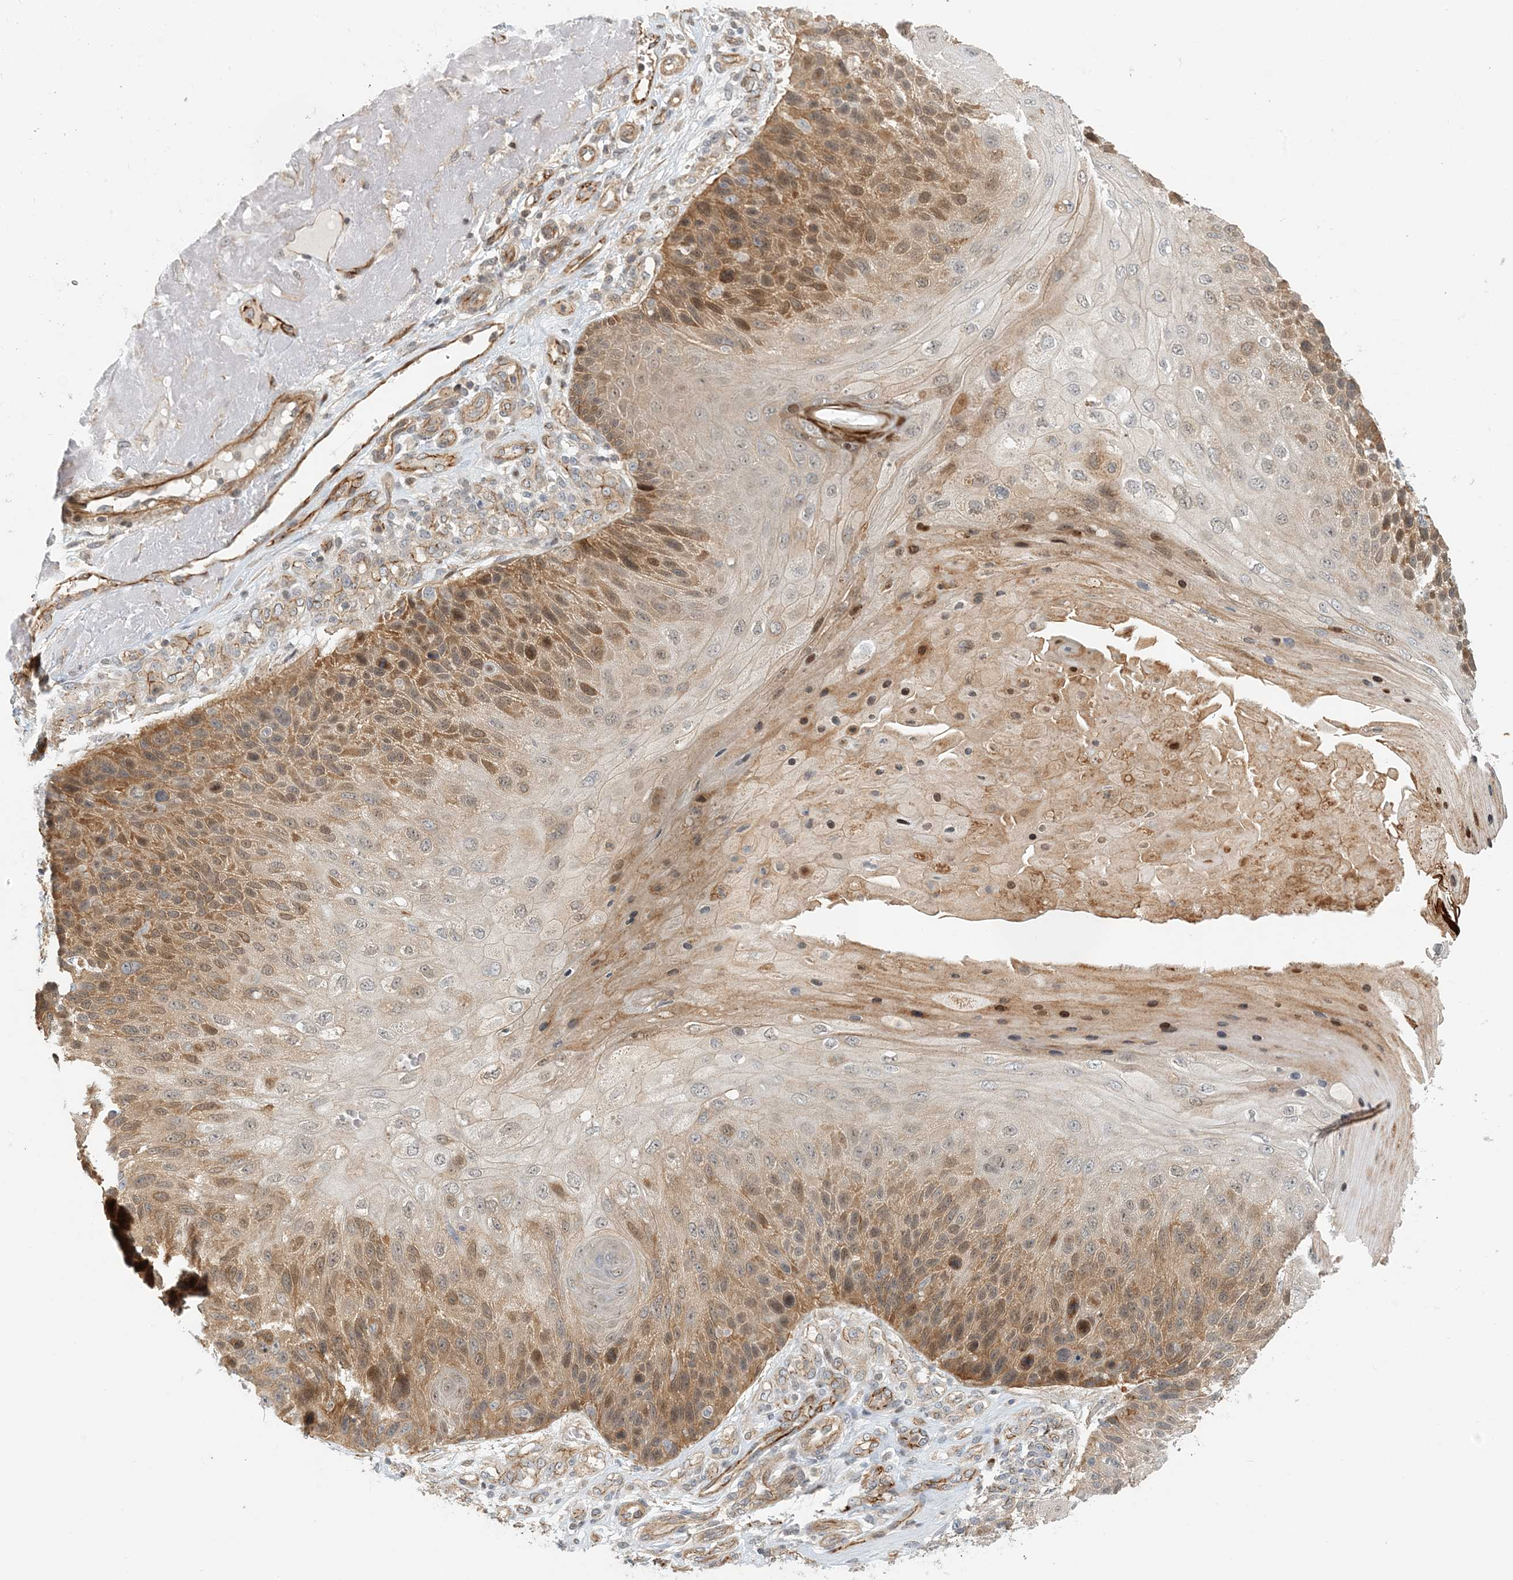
{"staining": {"intensity": "moderate", "quantity": "25%-75%", "location": "cytoplasmic/membranous,nuclear"}, "tissue": "skin cancer", "cell_type": "Tumor cells", "image_type": "cancer", "snomed": [{"axis": "morphology", "description": "Squamous cell carcinoma, NOS"}, {"axis": "topography", "description": "Skin"}], "caption": "Immunohistochemical staining of human skin squamous cell carcinoma reveals medium levels of moderate cytoplasmic/membranous and nuclear expression in about 25%-75% of tumor cells.", "gene": "MAPKBP1", "patient": {"sex": "female", "age": 88}}